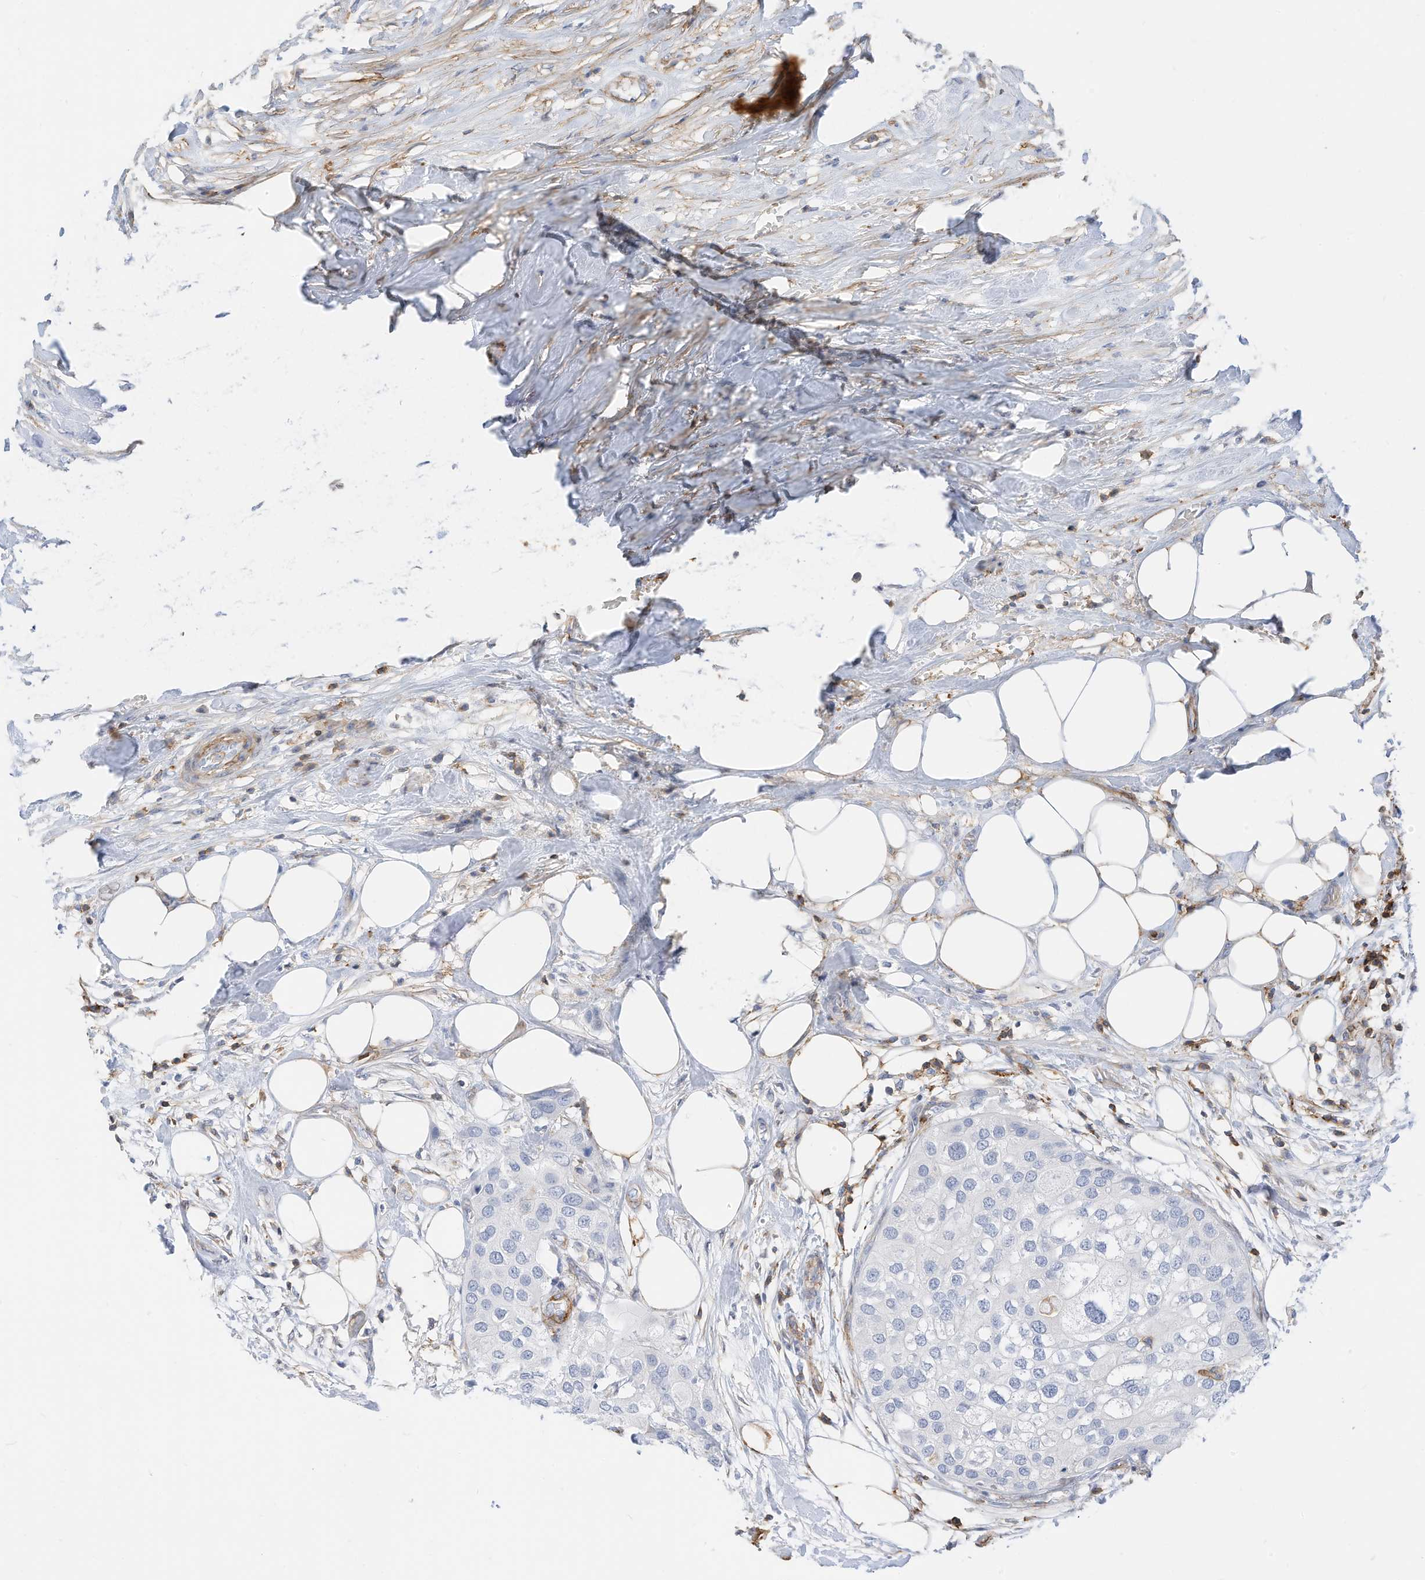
{"staining": {"intensity": "negative", "quantity": "none", "location": "none"}, "tissue": "urothelial cancer", "cell_type": "Tumor cells", "image_type": "cancer", "snomed": [{"axis": "morphology", "description": "Urothelial carcinoma, High grade"}, {"axis": "topography", "description": "Urinary bladder"}], "caption": "A high-resolution histopathology image shows IHC staining of urothelial cancer, which displays no significant positivity in tumor cells.", "gene": "TXNDC9", "patient": {"sex": "male", "age": 64}}